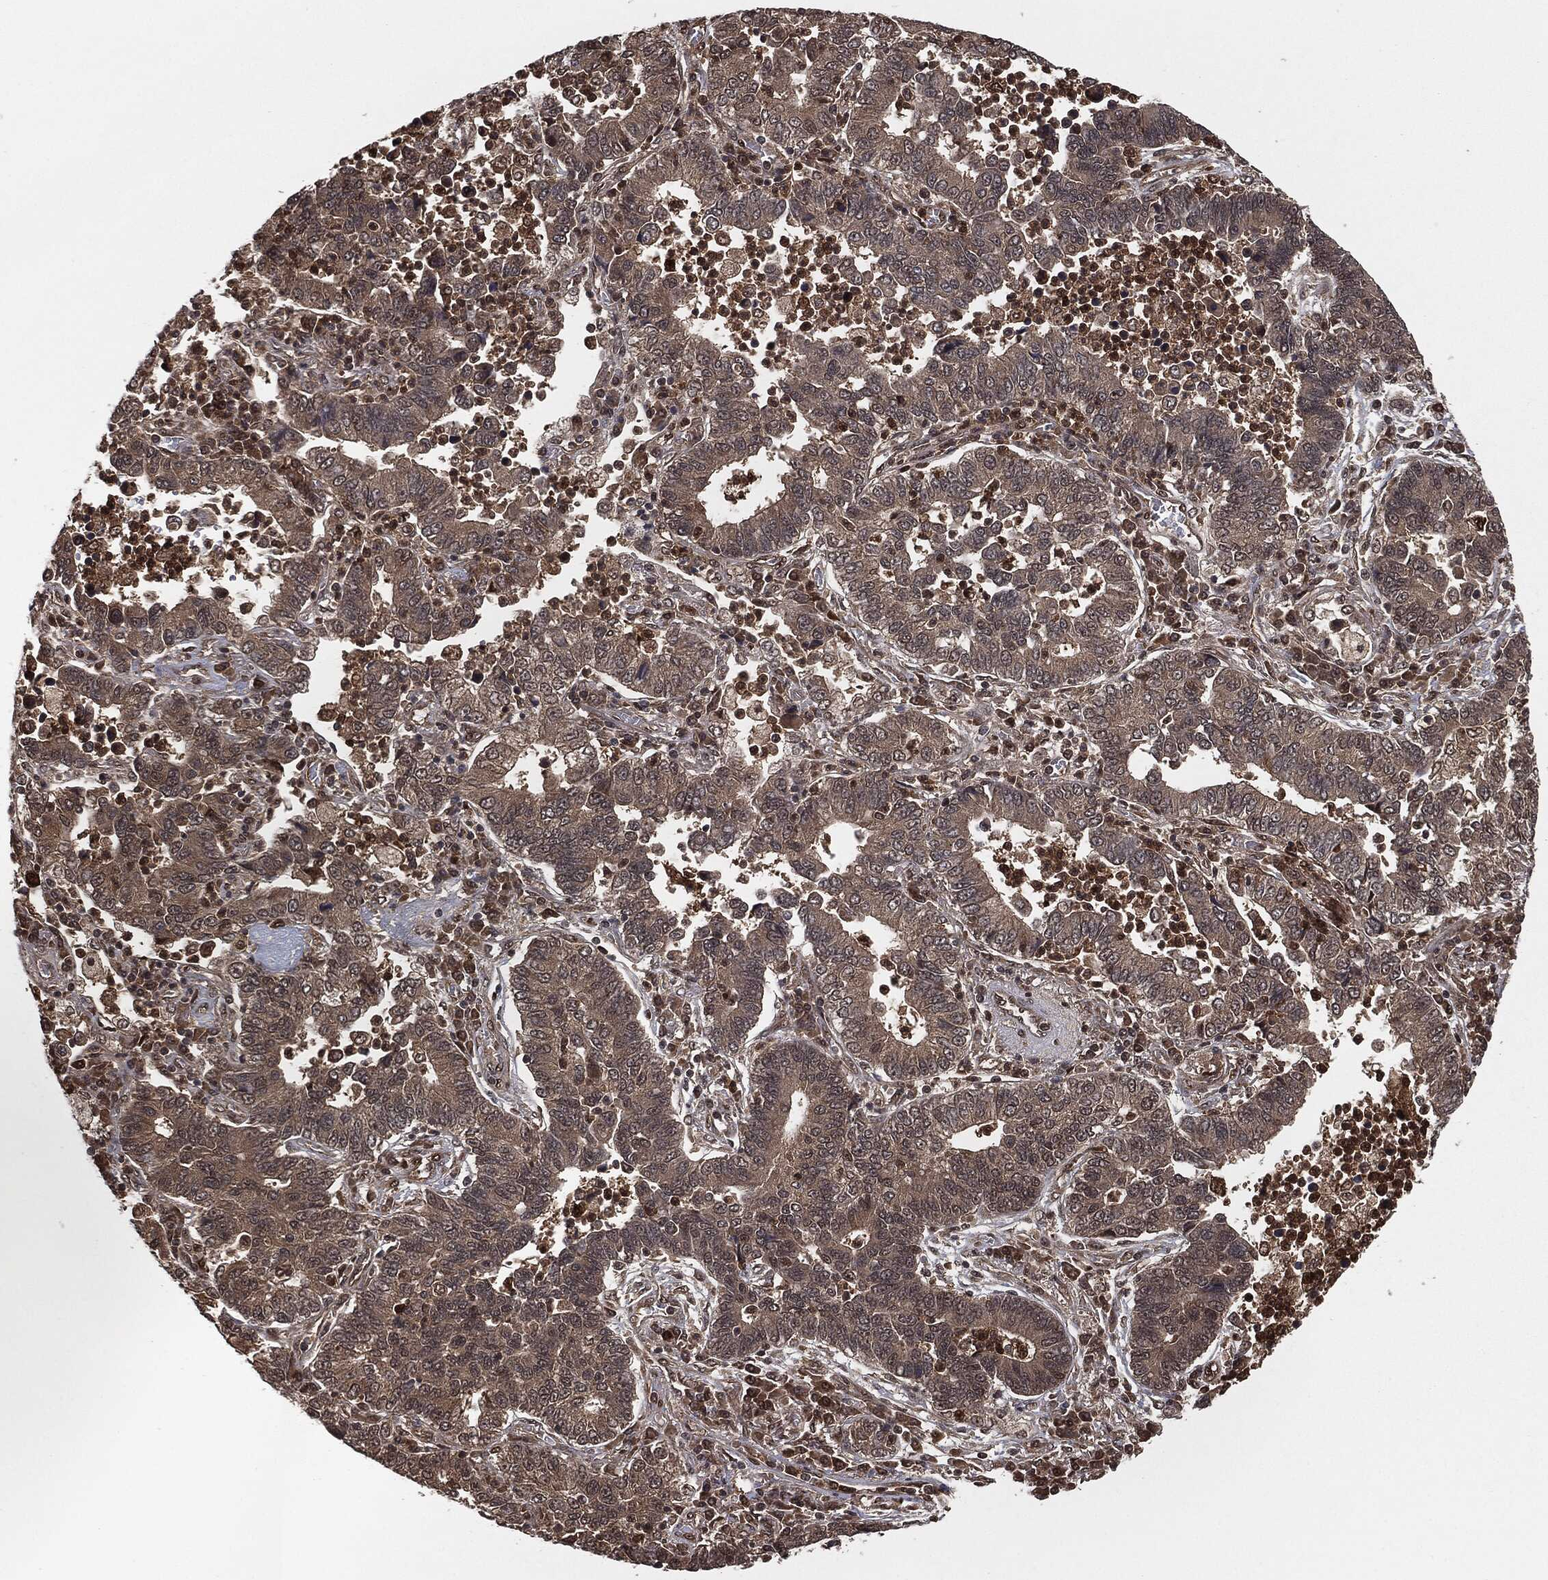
{"staining": {"intensity": "weak", "quantity": "<25%", "location": "cytoplasmic/membranous"}, "tissue": "lung cancer", "cell_type": "Tumor cells", "image_type": "cancer", "snomed": [{"axis": "morphology", "description": "Adenocarcinoma, NOS"}, {"axis": "topography", "description": "Lung"}], "caption": "Immunohistochemistry (IHC) of human lung cancer (adenocarcinoma) exhibits no staining in tumor cells.", "gene": "CAPRIN2", "patient": {"sex": "female", "age": 57}}